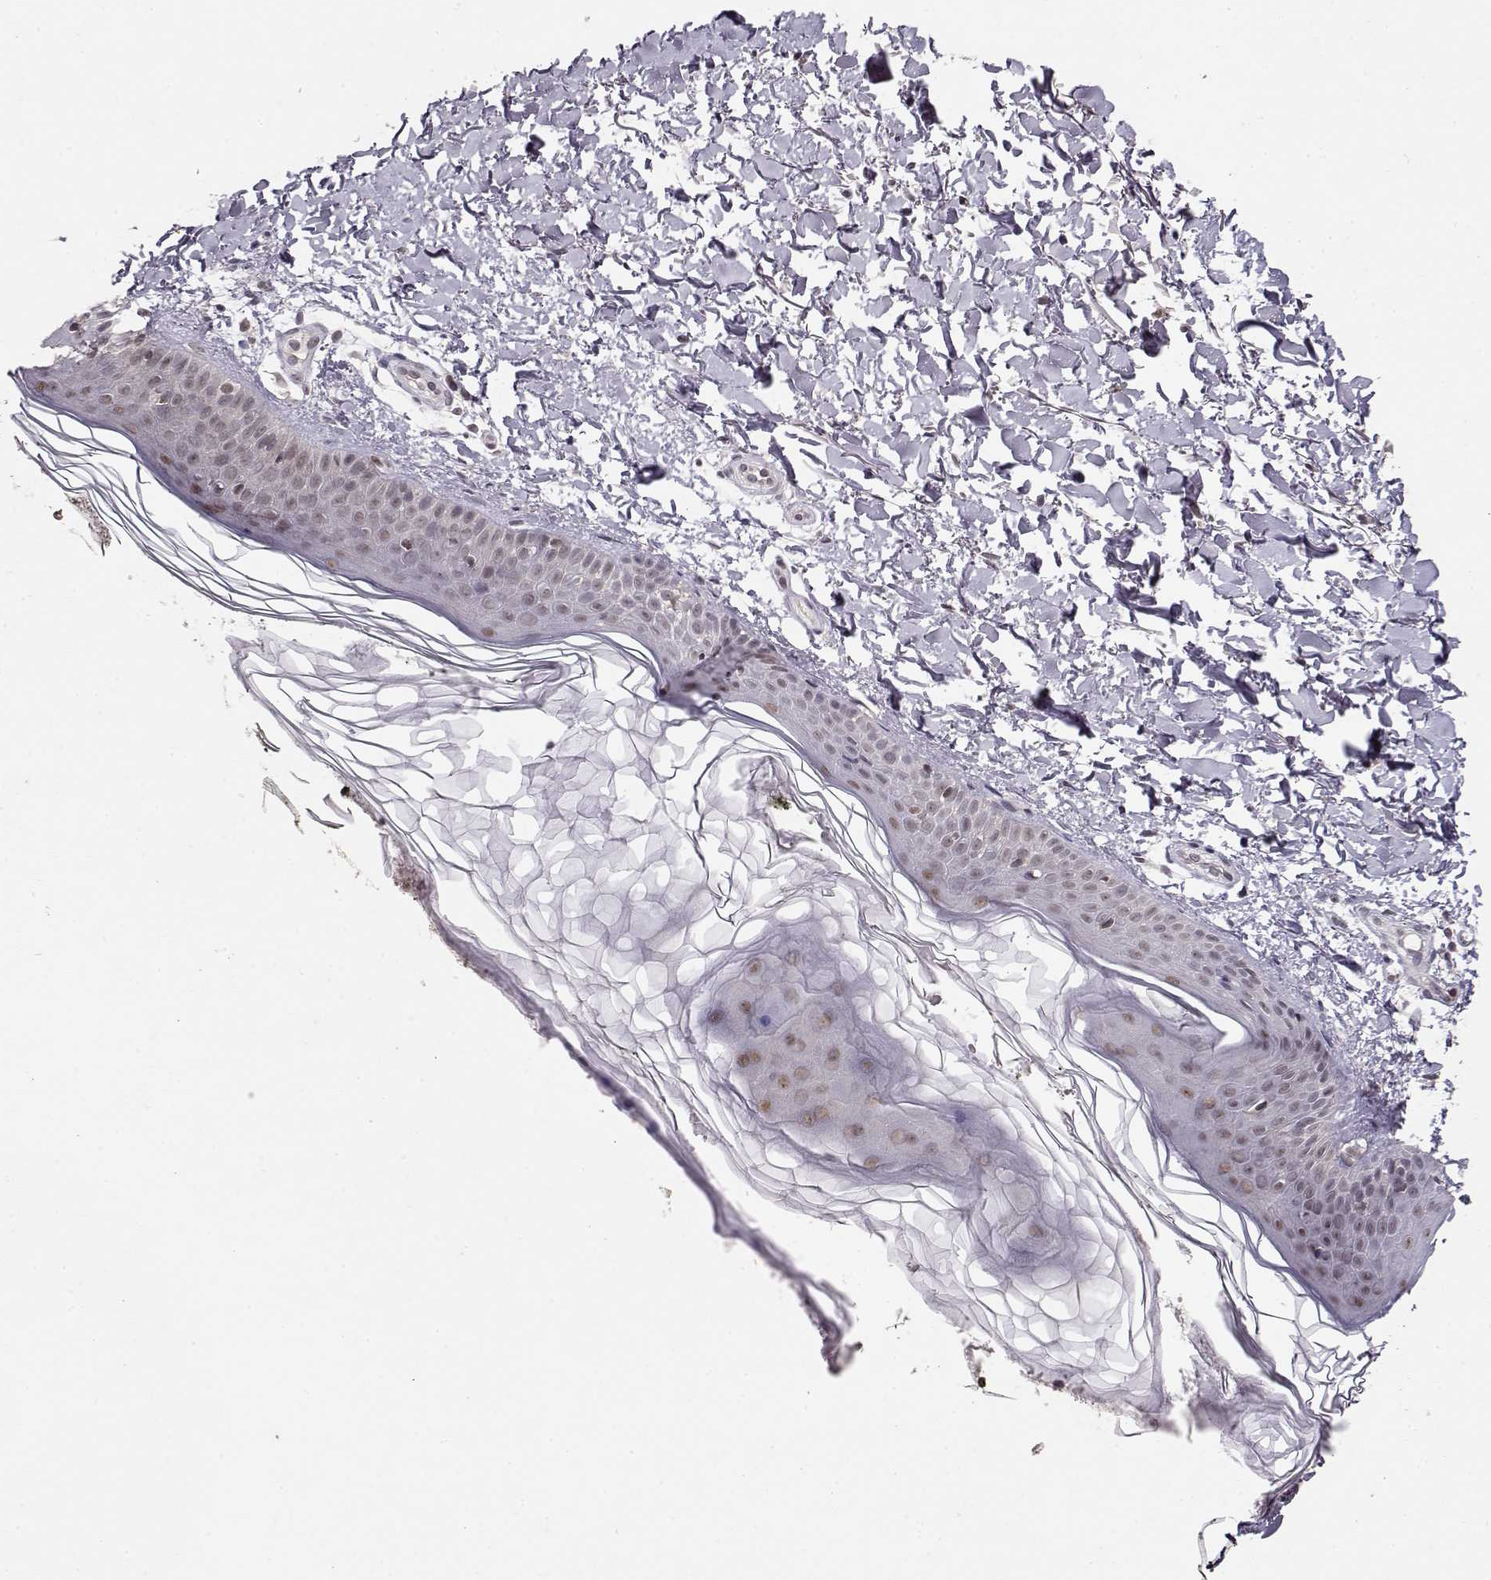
{"staining": {"intensity": "negative", "quantity": "none", "location": "none"}, "tissue": "skin", "cell_type": "Fibroblasts", "image_type": "normal", "snomed": [{"axis": "morphology", "description": "Normal tissue, NOS"}, {"axis": "topography", "description": "Skin"}], "caption": "IHC image of unremarkable skin: human skin stained with DAB (3,3'-diaminobenzidine) displays no significant protein staining in fibroblasts.", "gene": "CSNK2A1", "patient": {"sex": "female", "age": 62}}